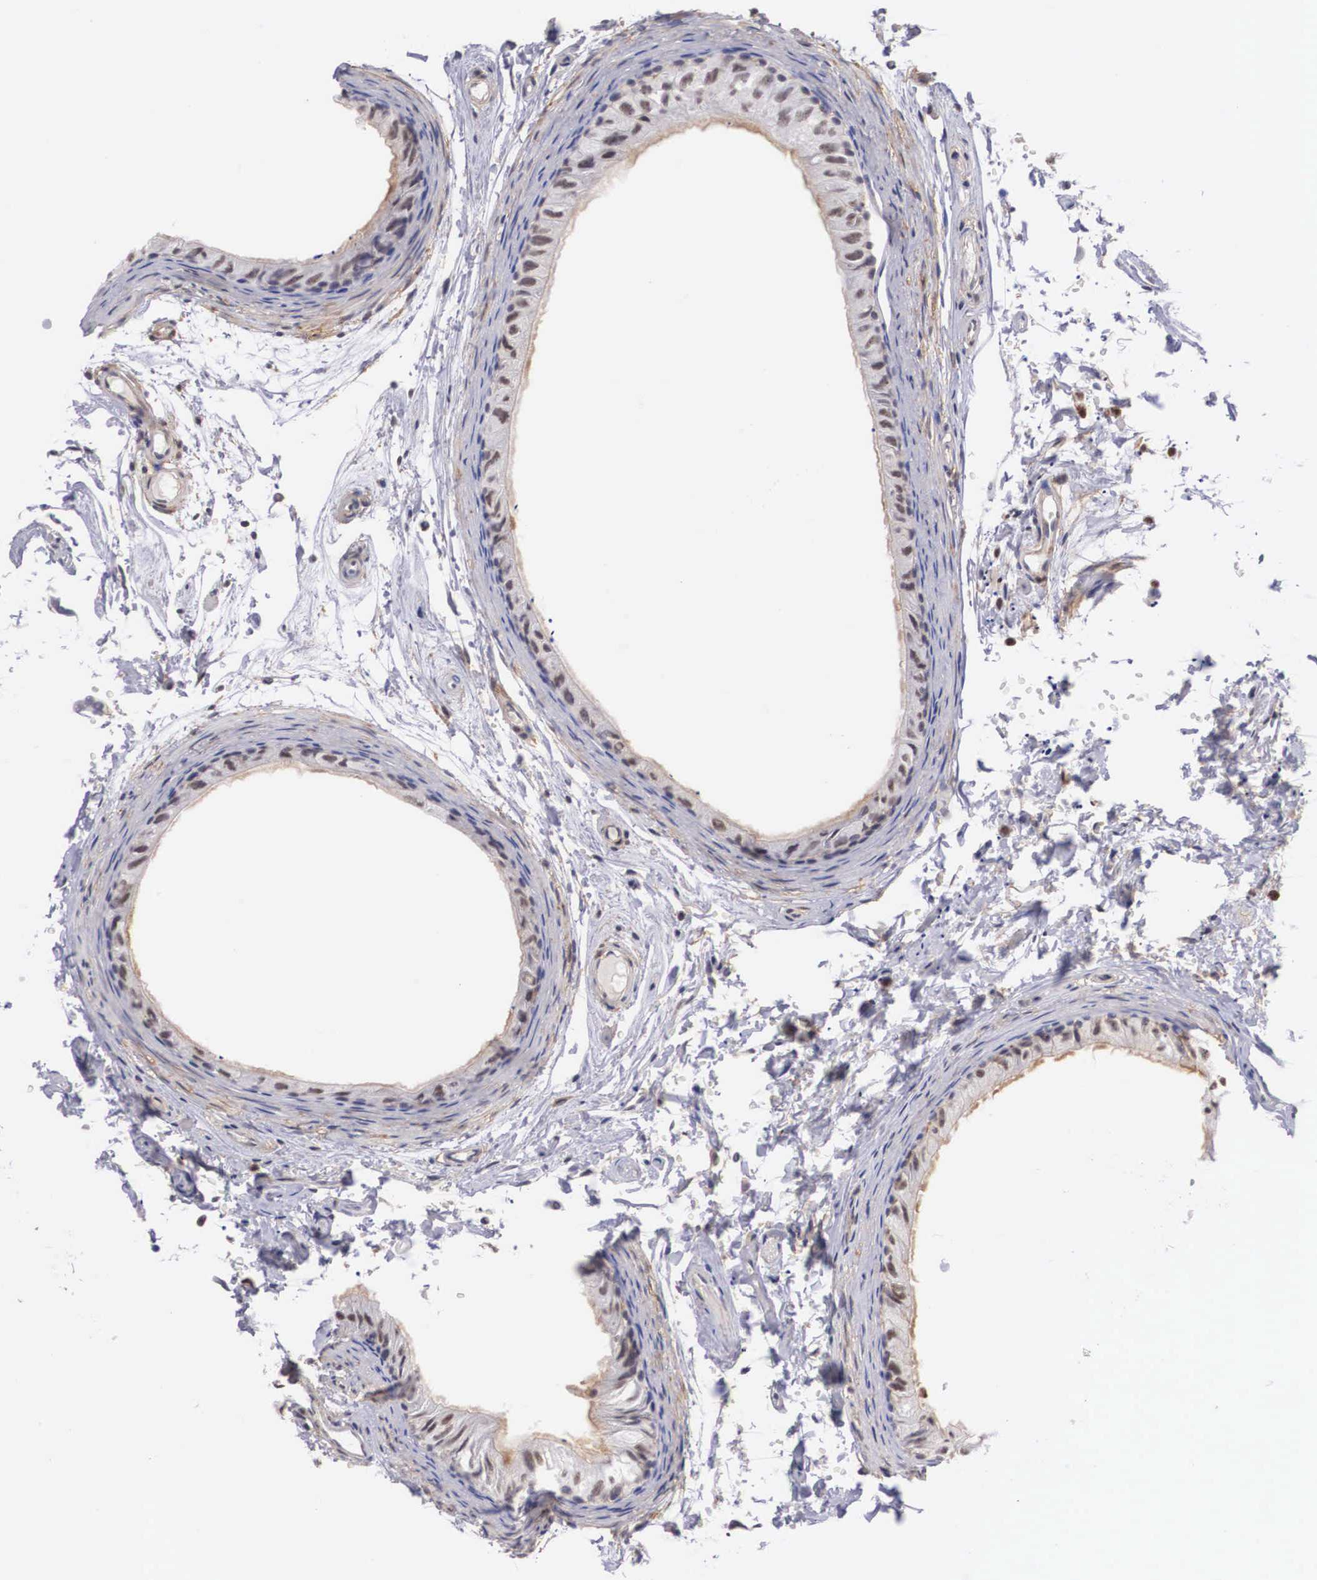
{"staining": {"intensity": "moderate", "quantity": ">75%", "location": "nuclear"}, "tissue": "epididymis", "cell_type": "Glandular cells", "image_type": "normal", "snomed": [{"axis": "morphology", "description": "Normal tissue, NOS"}, {"axis": "topography", "description": "Epididymis"}], "caption": "A histopathology image showing moderate nuclear staining in approximately >75% of glandular cells in unremarkable epididymis, as visualized by brown immunohistochemical staining.", "gene": "NR4A2", "patient": {"sex": "male", "age": 77}}